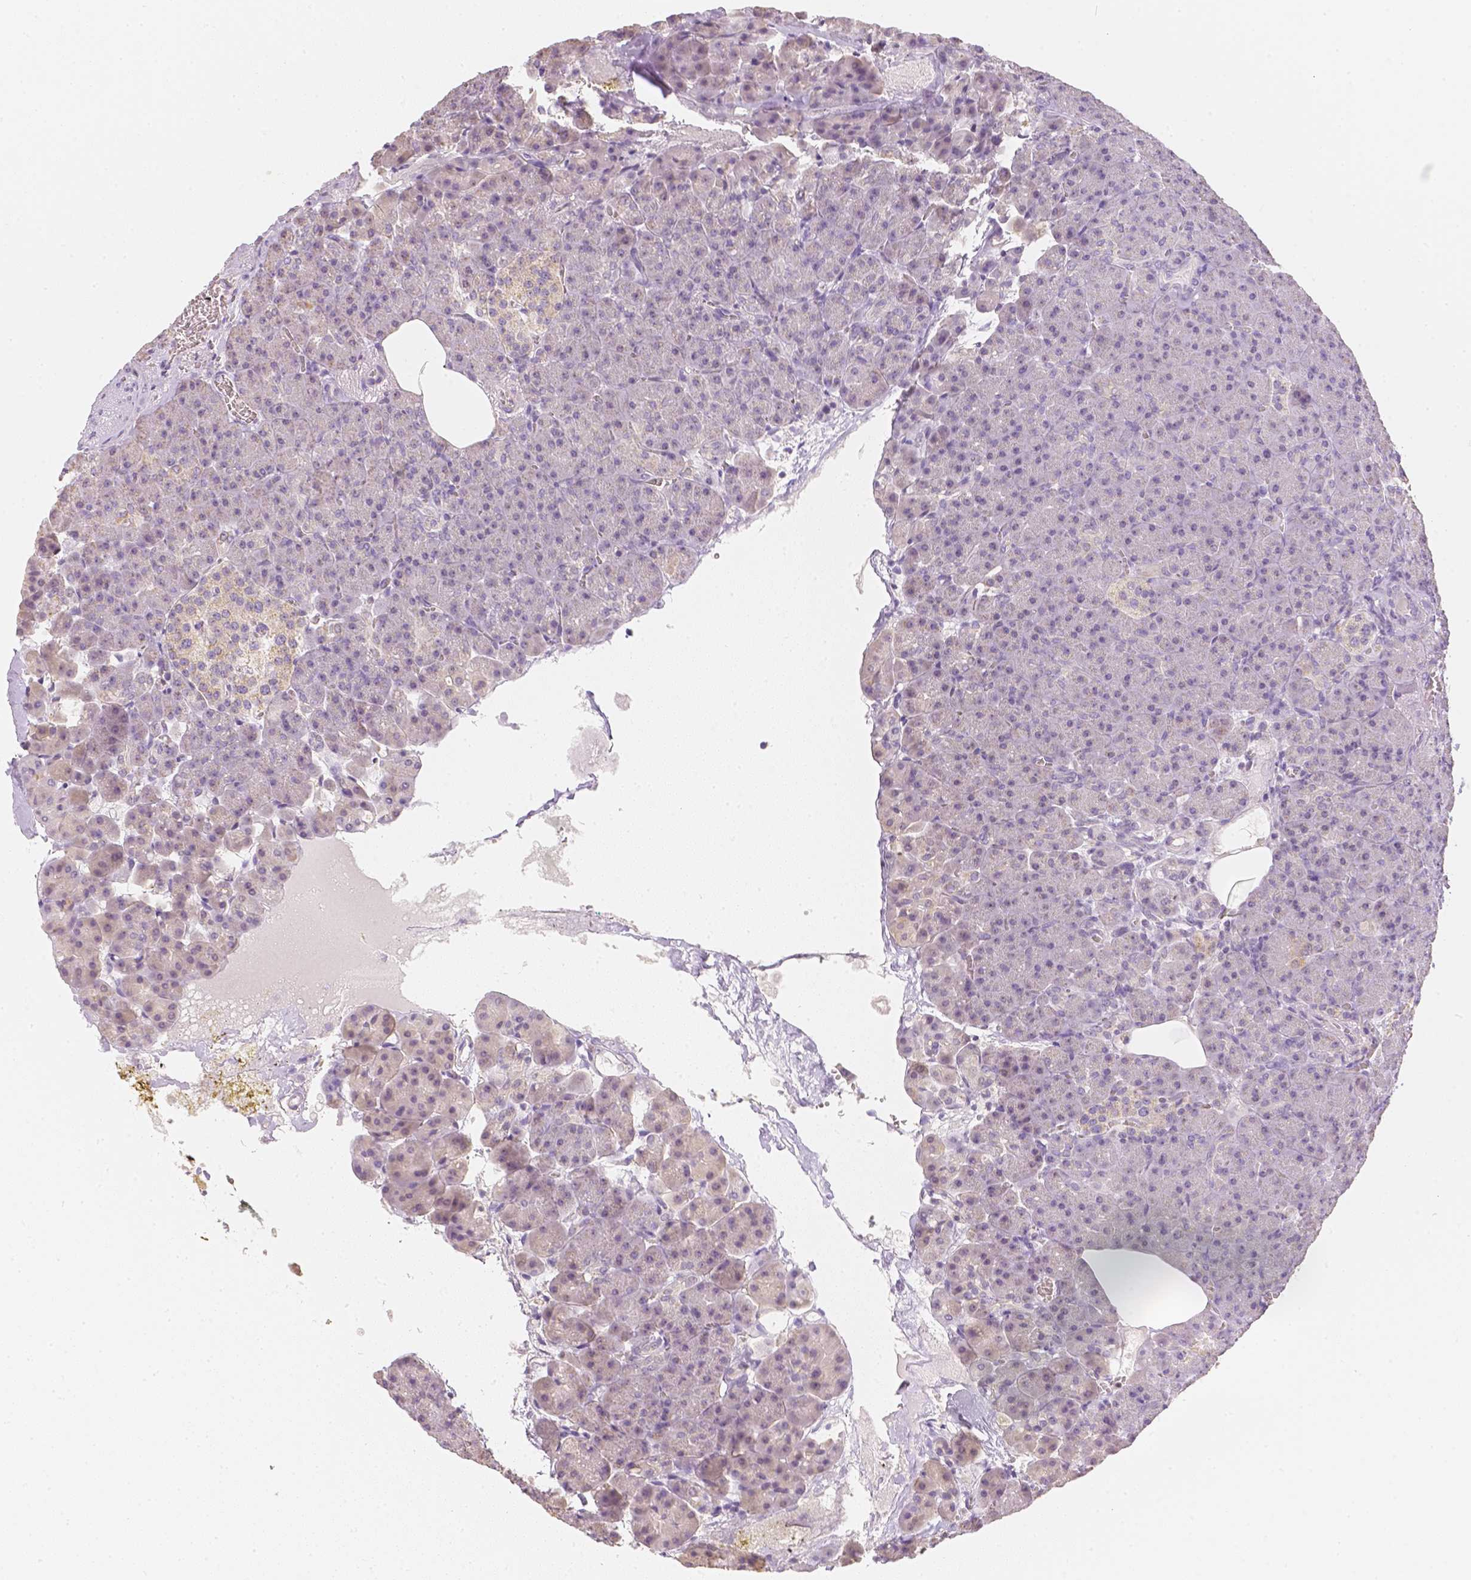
{"staining": {"intensity": "weak", "quantity": "<25%", "location": "cytoplasmic/membranous,nuclear"}, "tissue": "pancreas", "cell_type": "Exocrine glandular cells", "image_type": "normal", "snomed": [{"axis": "morphology", "description": "Normal tissue, NOS"}, {"axis": "topography", "description": "Pancreas"}], "caption": "Immunohistochemistry (IHC) image of benign pancreas: human pancreas stained with DAB shows no significant protein positivity in exocrine glandular cells. (Stains: DAB (3,3'-diaminobenzidine) IHC with hematoxylin counter stain, Microscopy: brightfield microscopy at high magnification).", "gene": "NVL", "patient": {"sex": "female", "age": 74}}